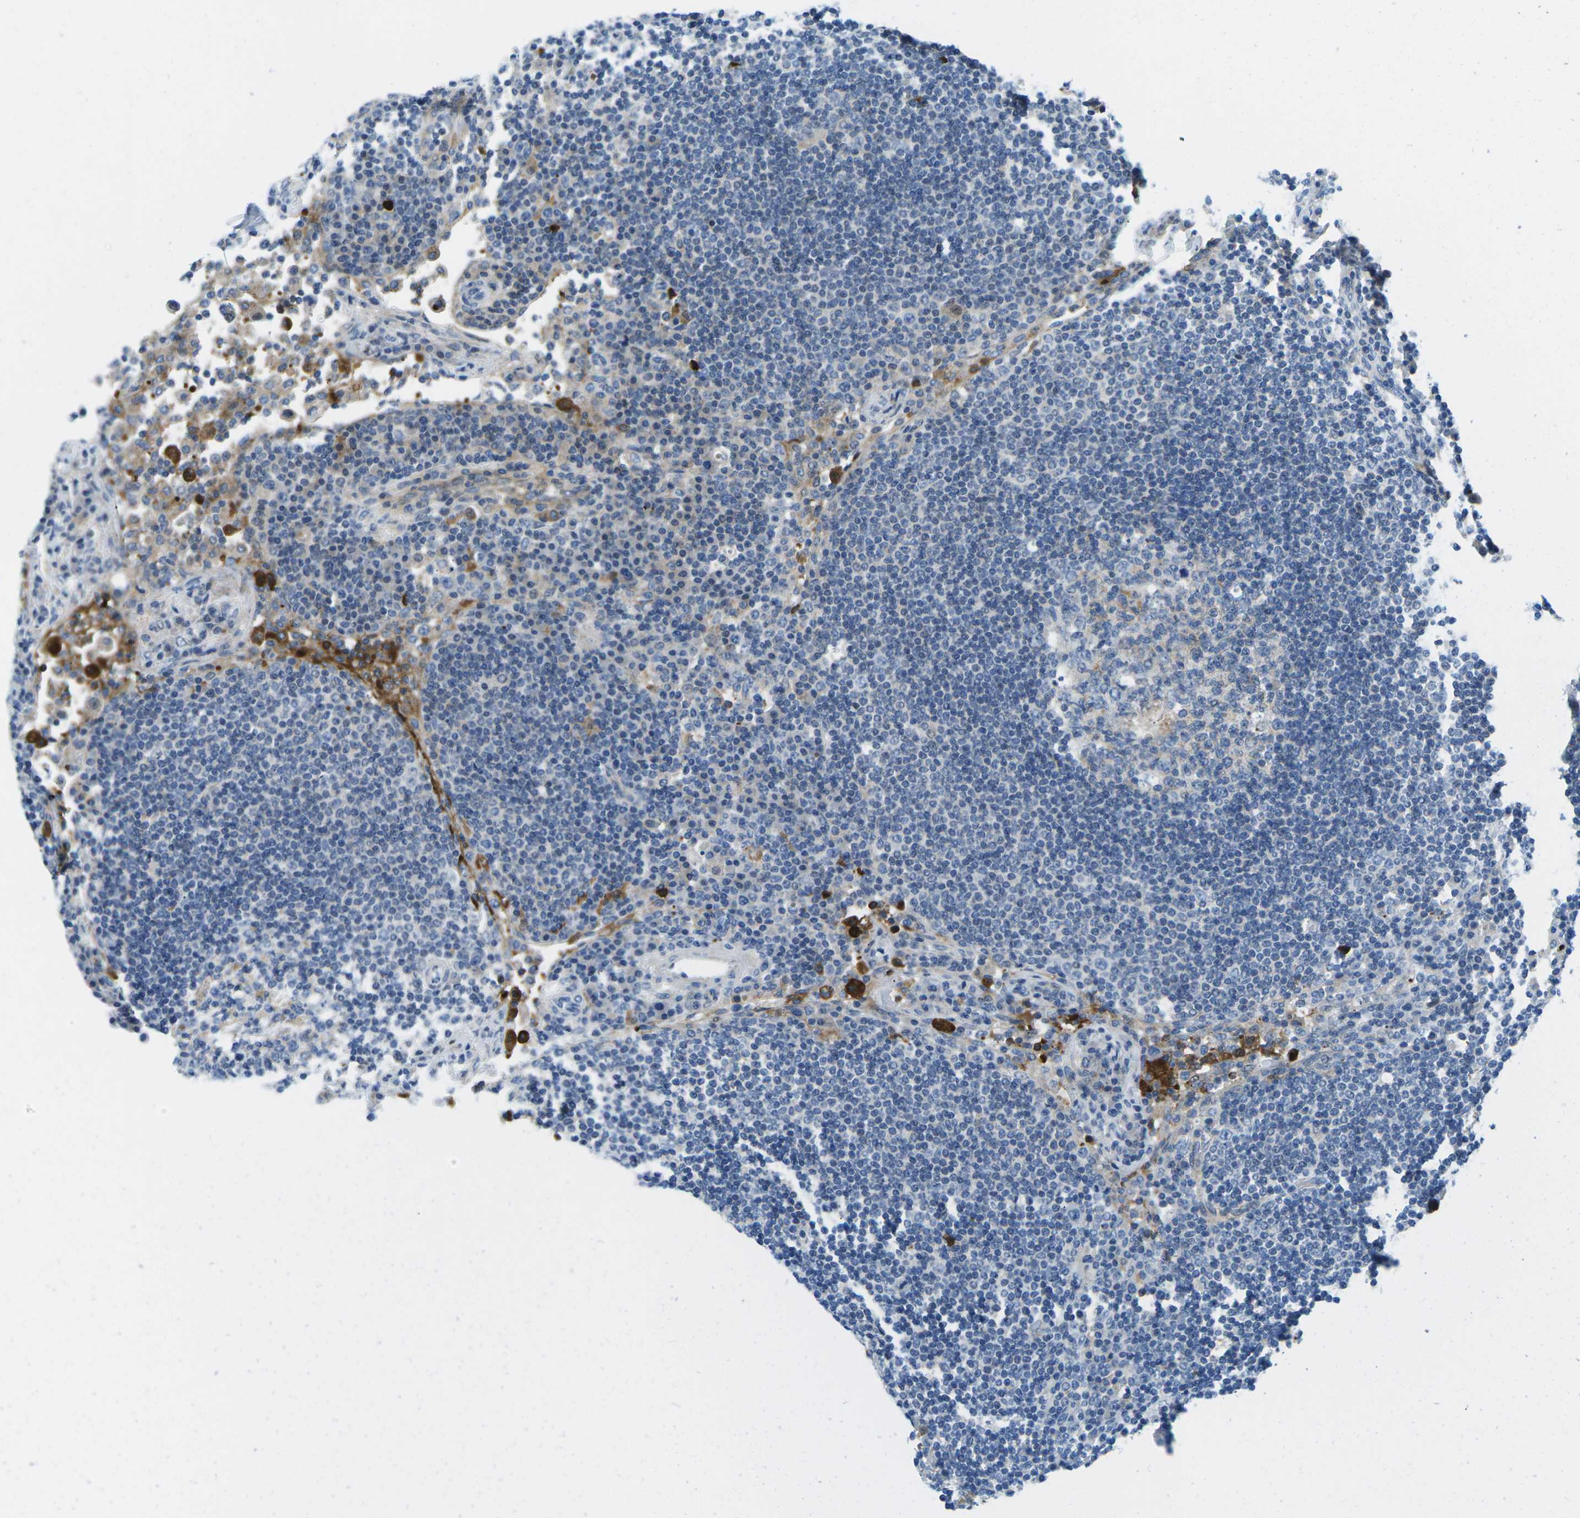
{"staining": {"intensity": "negative", "quantity": "none", "location": "none"}, "tissue": "lymph node", "cell_type": "Germinal center cells", "image_type": "normal", "snomed": [{"axis": "morphology", "description": "Normal tissue, NOS"}, {"axis": "topography", "description": "Lymph node"}], "caption": "This is a histopathology image of immunohistochemistry staining of normal lymph node, which shows no positivity in germinal center cells. (DAB (3,3'-diaminobenzidine) immunohistochemistry (IHC) visualized using brightfield microscopy, high magnification).", "gene": "CFB", "patient": {"sex": "female", "age": 53}}